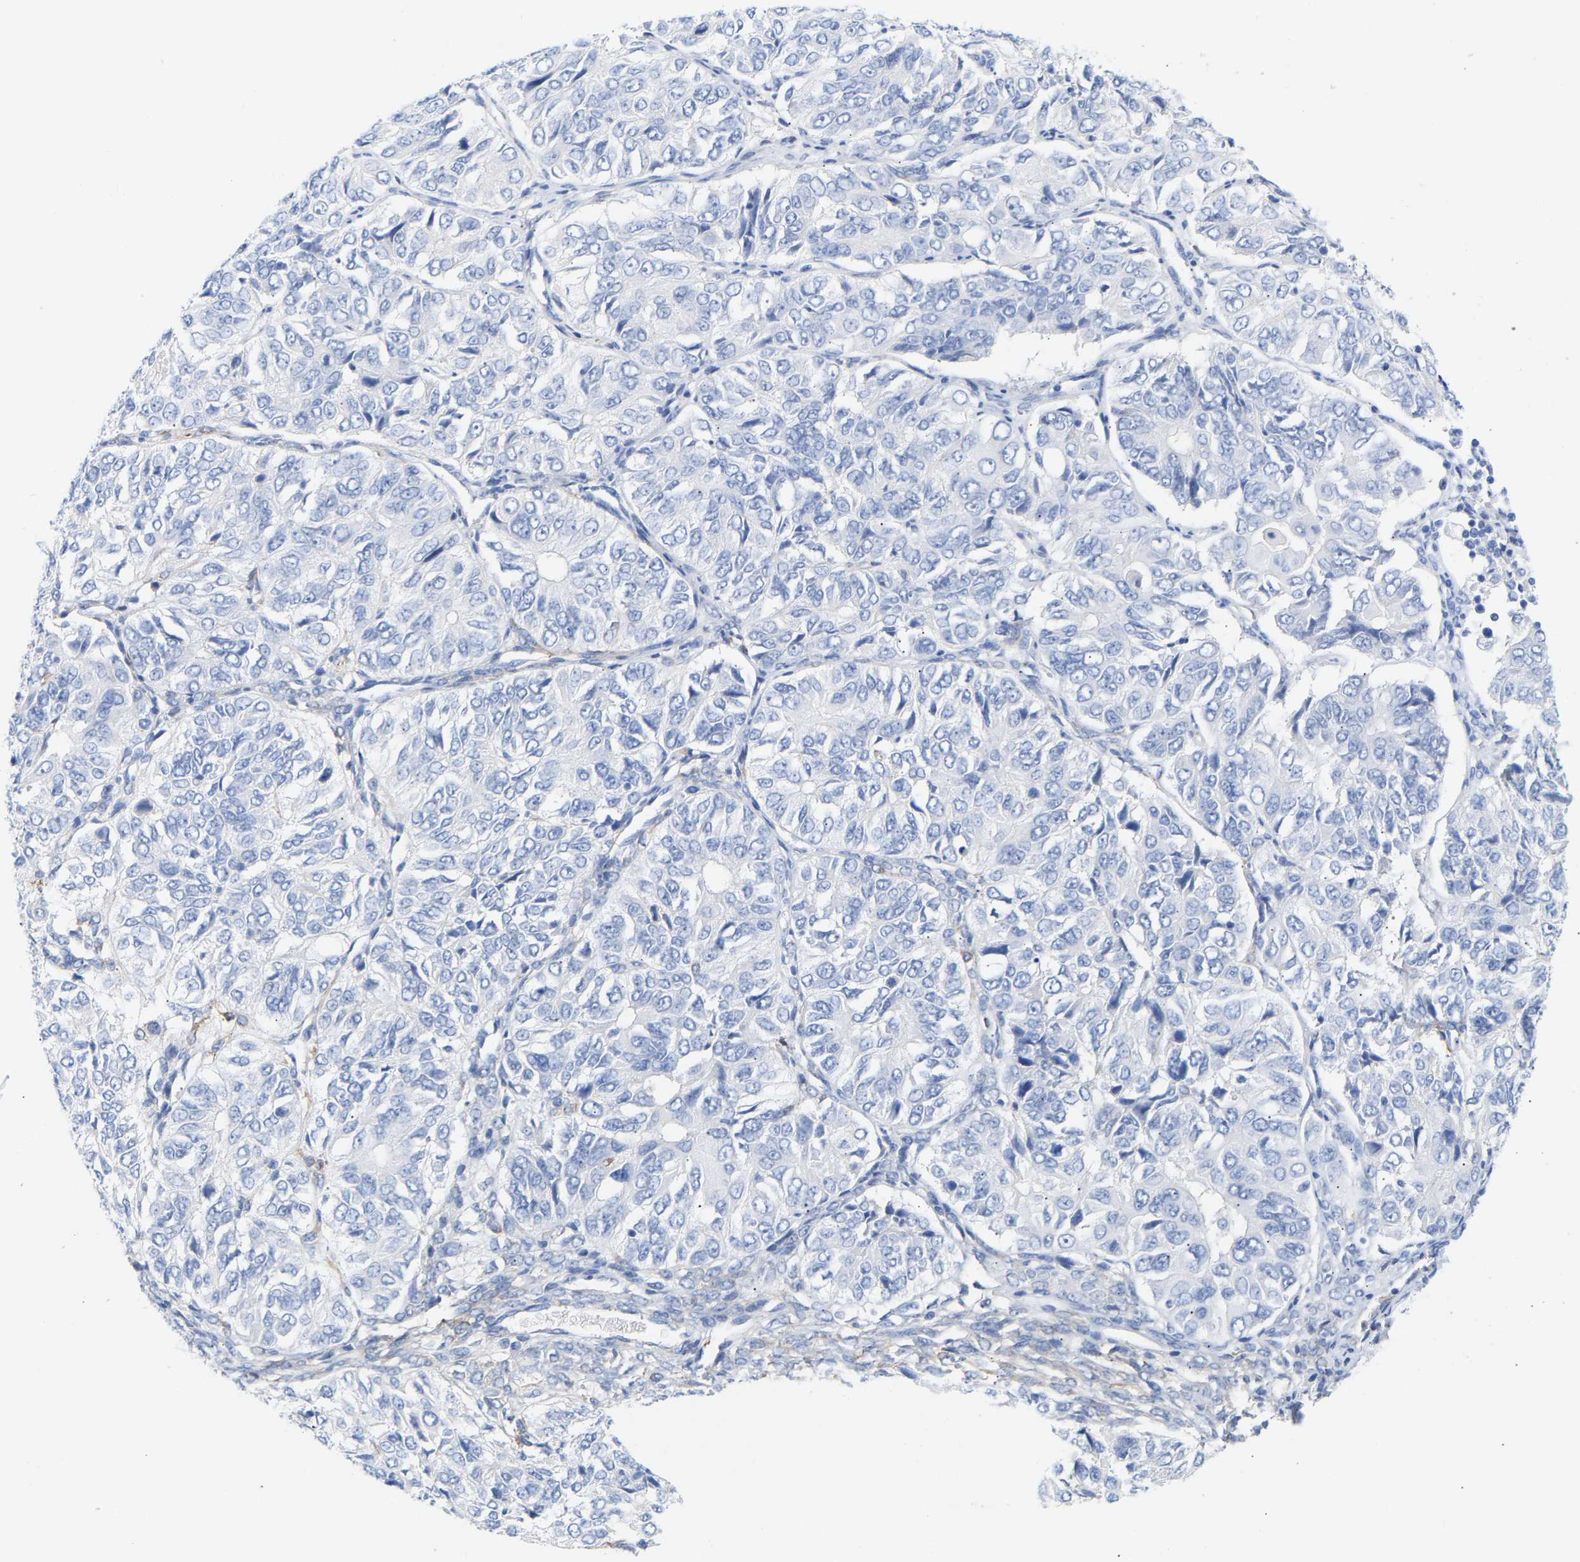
{"staining": {"intensity": "negative", "quantity": "none", "location": "none"}, "tissue": "ovarian cancer", "cell_type": "Tumor cells", "image_type": "cancer", "snomed": [{"axis": "morphology", "description": "Carcinoma, endometroid"}, {"axis": "topography", "description": "Ovary"}], "caption": "Immunohistochemistry (IHC) of human endometroid carcinoma (ovarian) displays no expression in tumor cells.", "gene": "AMPH", "patient": {"sex": "female", "age": 51}}